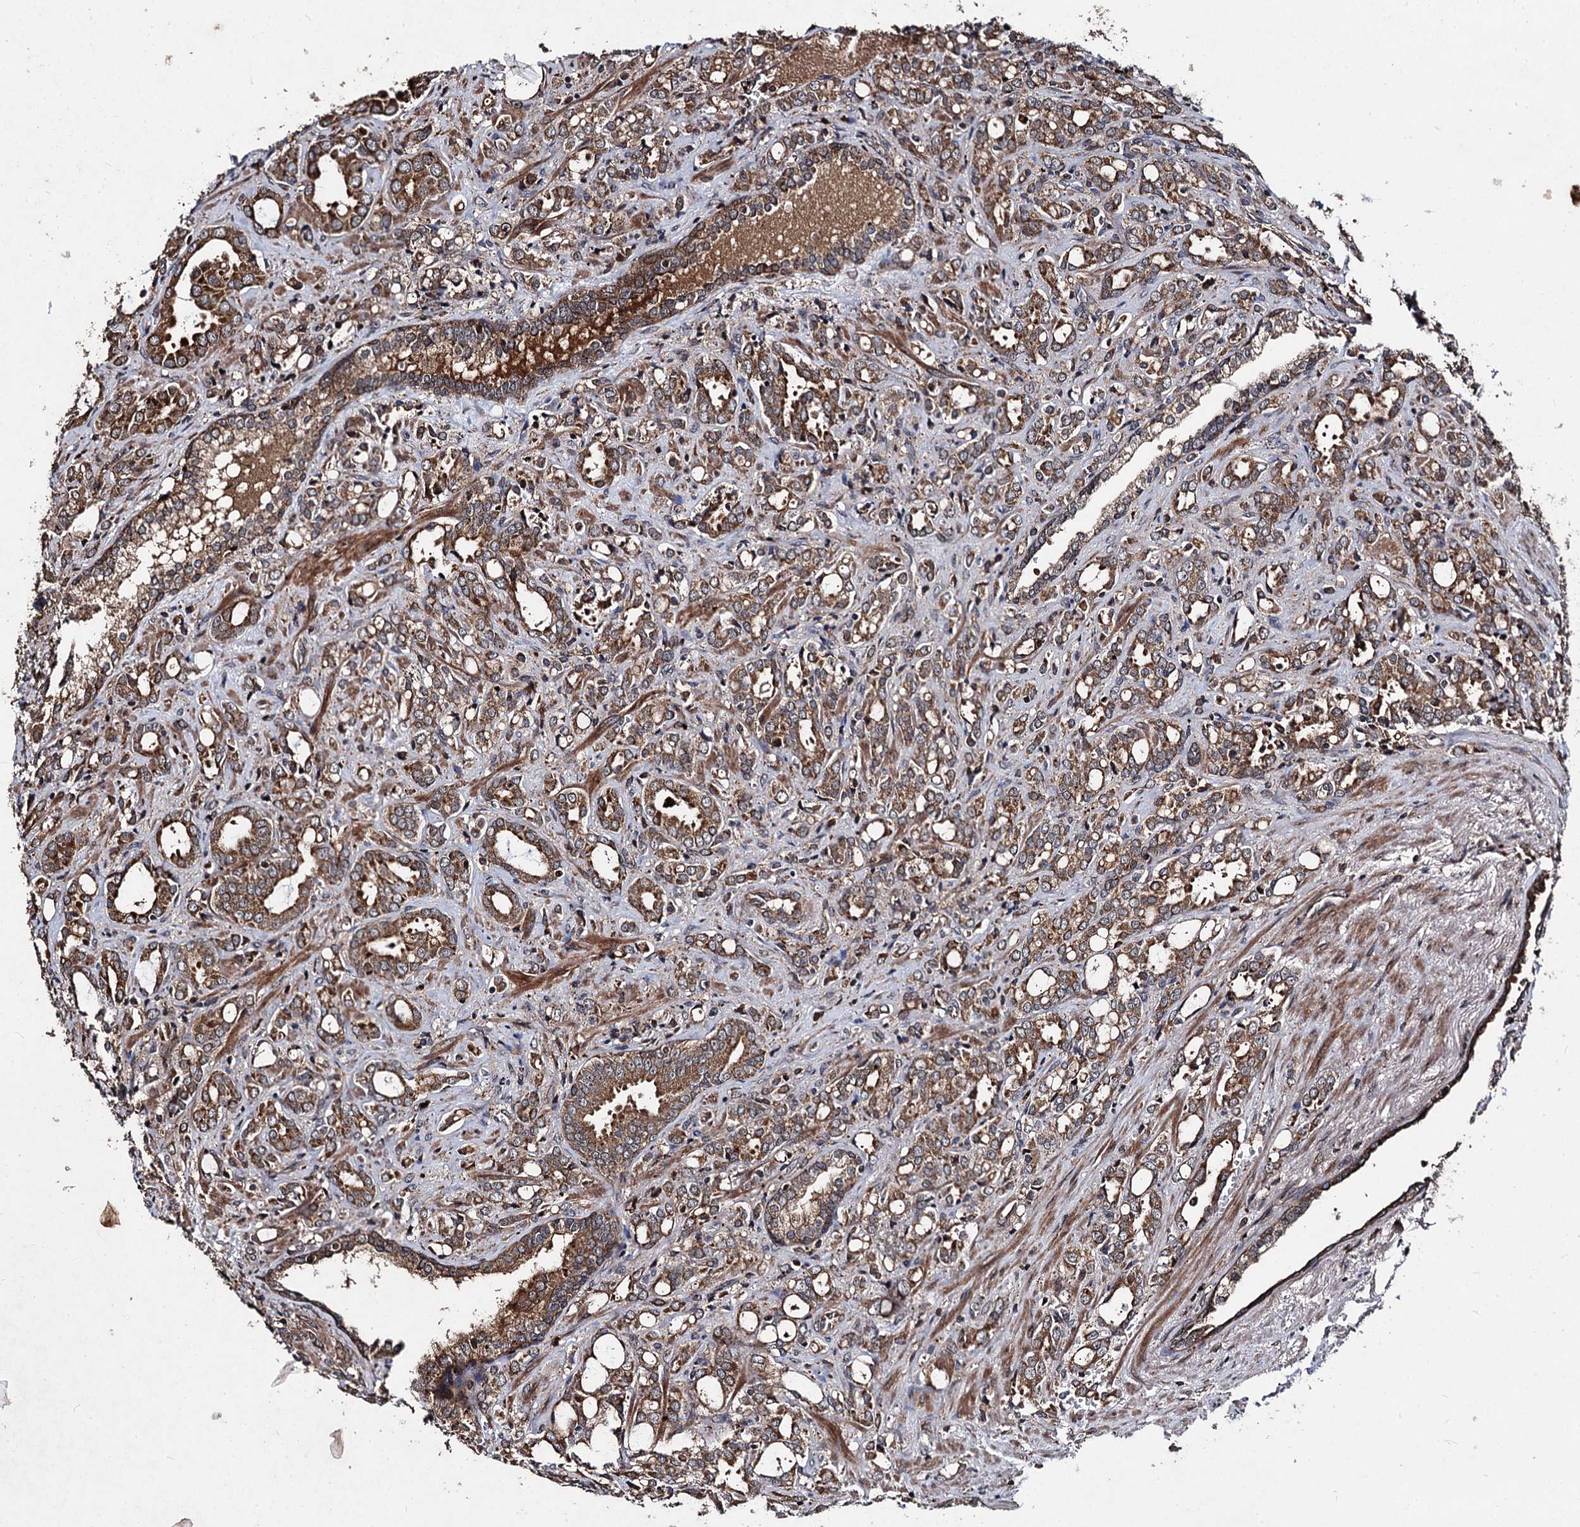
{"staining": {"intensity": "moderate", "quantity": ">75%", "location": "cytoplasmic/membranous"}, "tissue": "prostate cancer", "cell_type": "Tumor cells", "image_type": "cancer", "snomed": [{"axis": "morphology", "description": "Adenocarcinoma, High grade"}, {"axis": "topography", "description": "Prostate"}], "caption": "Tumor cells reveal medium levels of moderate cytoplasmic/membranous expression in about >75% of cells in prostate cancer (high-grade adenocarcinoma).", "gene": "BCL2L2", "patient": {"sex": "male", "age": 72}}